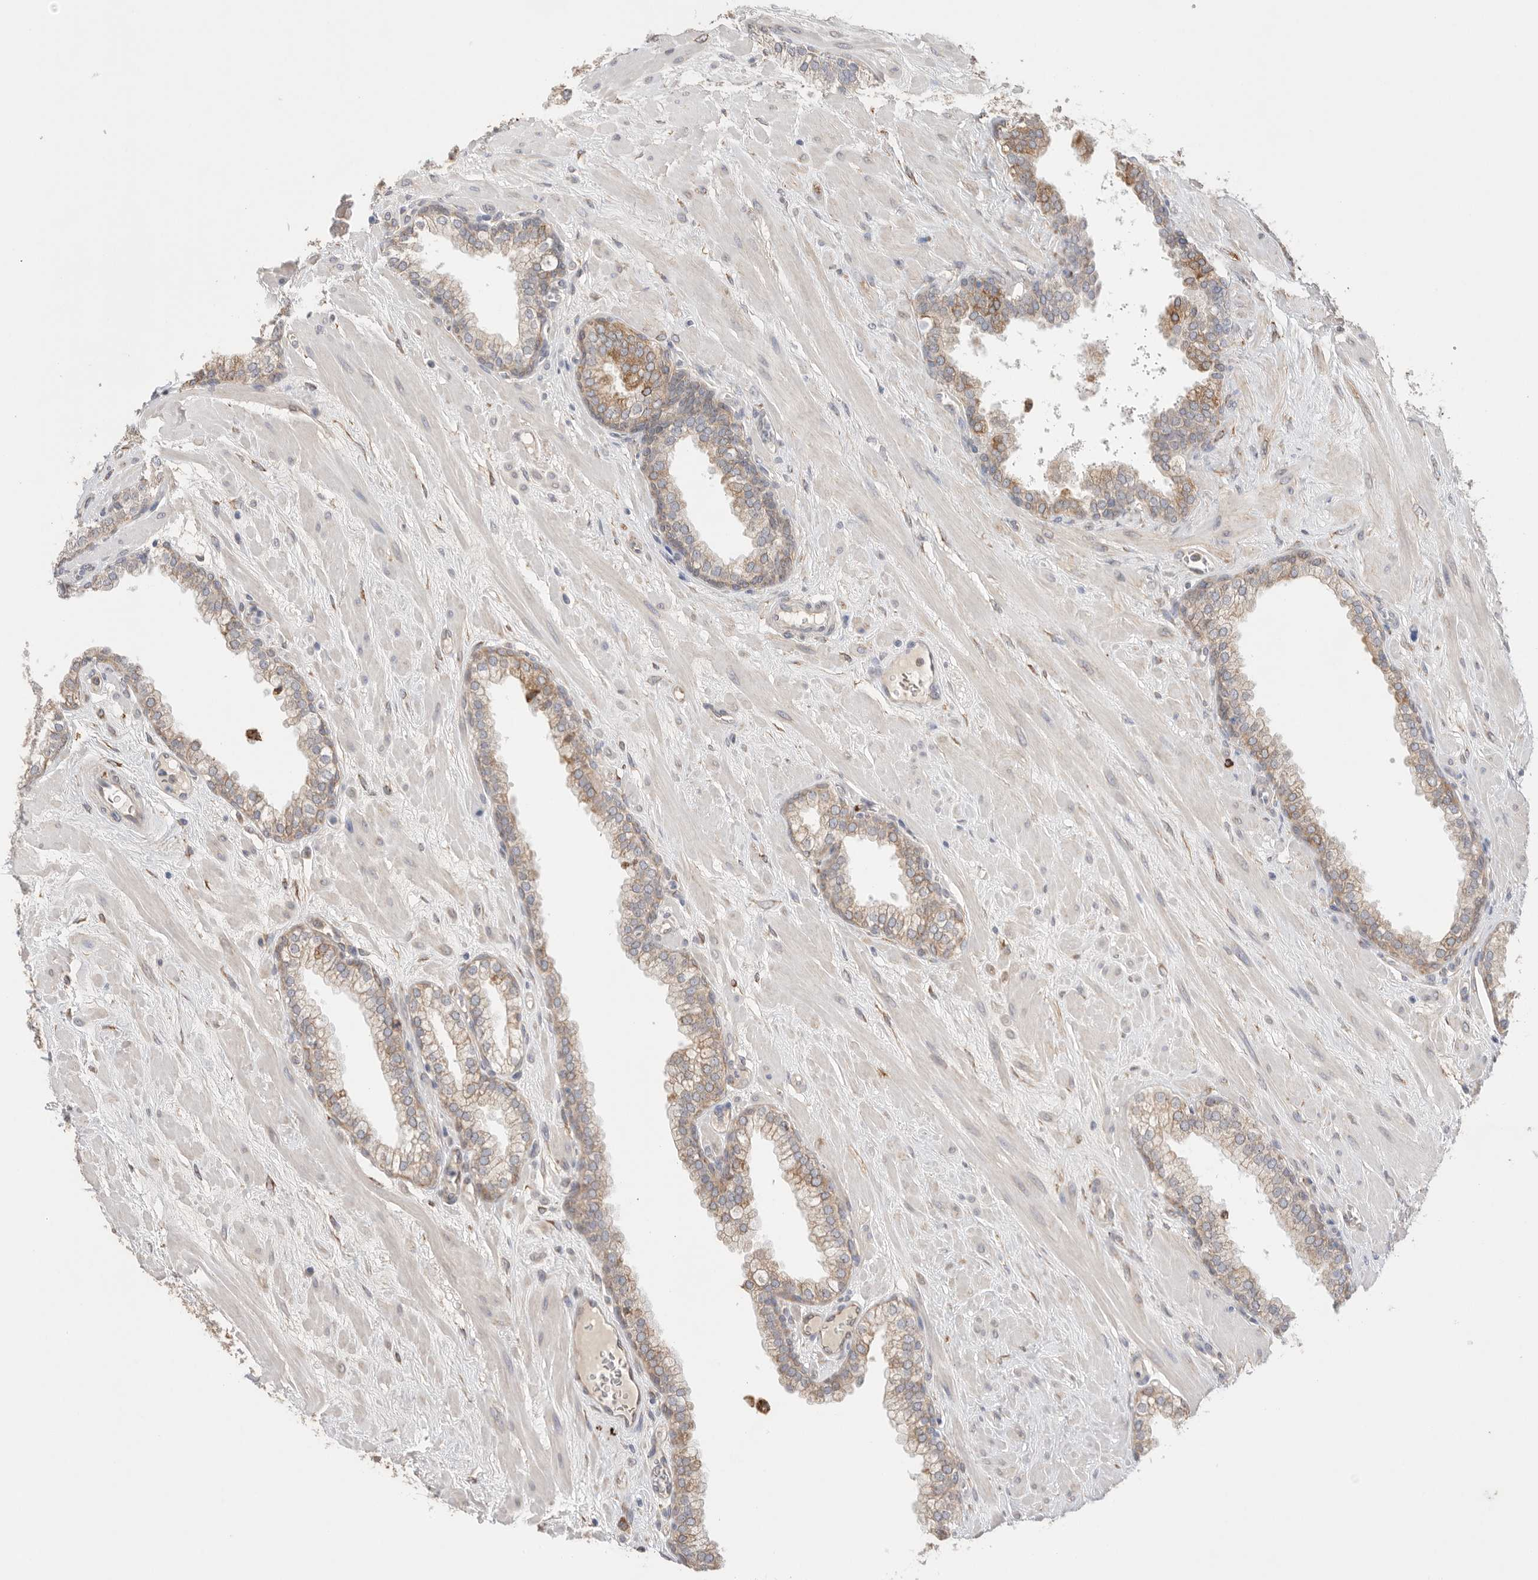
{"staining": {"intensity": "moderate", "quantity": "25%-75%", "location": "cytoplasmic/membranous"}, "tissue": "prostate", "cell_type": "Glandular cells", "image_type": "normal", "snomed": [{"axis": "morphology", "description": "Normal tissue, NOS"}, {"axis": "morphology", "description": "Urothelial carcinoma, Low grade"}, {"axis": "topography", "description": "Urinary bladder"}, {"axis": "topography", "description": "Prostate"}], "caption": "Immunohistochemical staining of unremarkable human prostate reveals moderate cytoplasmic/membranous protein positivity in approximately 25%-75% of glandular cells. (brown staining indicates protein expression, while blue staining denotes nuclei).", "gene": "BLOC1S5", "patient": {"sex": "male", "age": 60}}